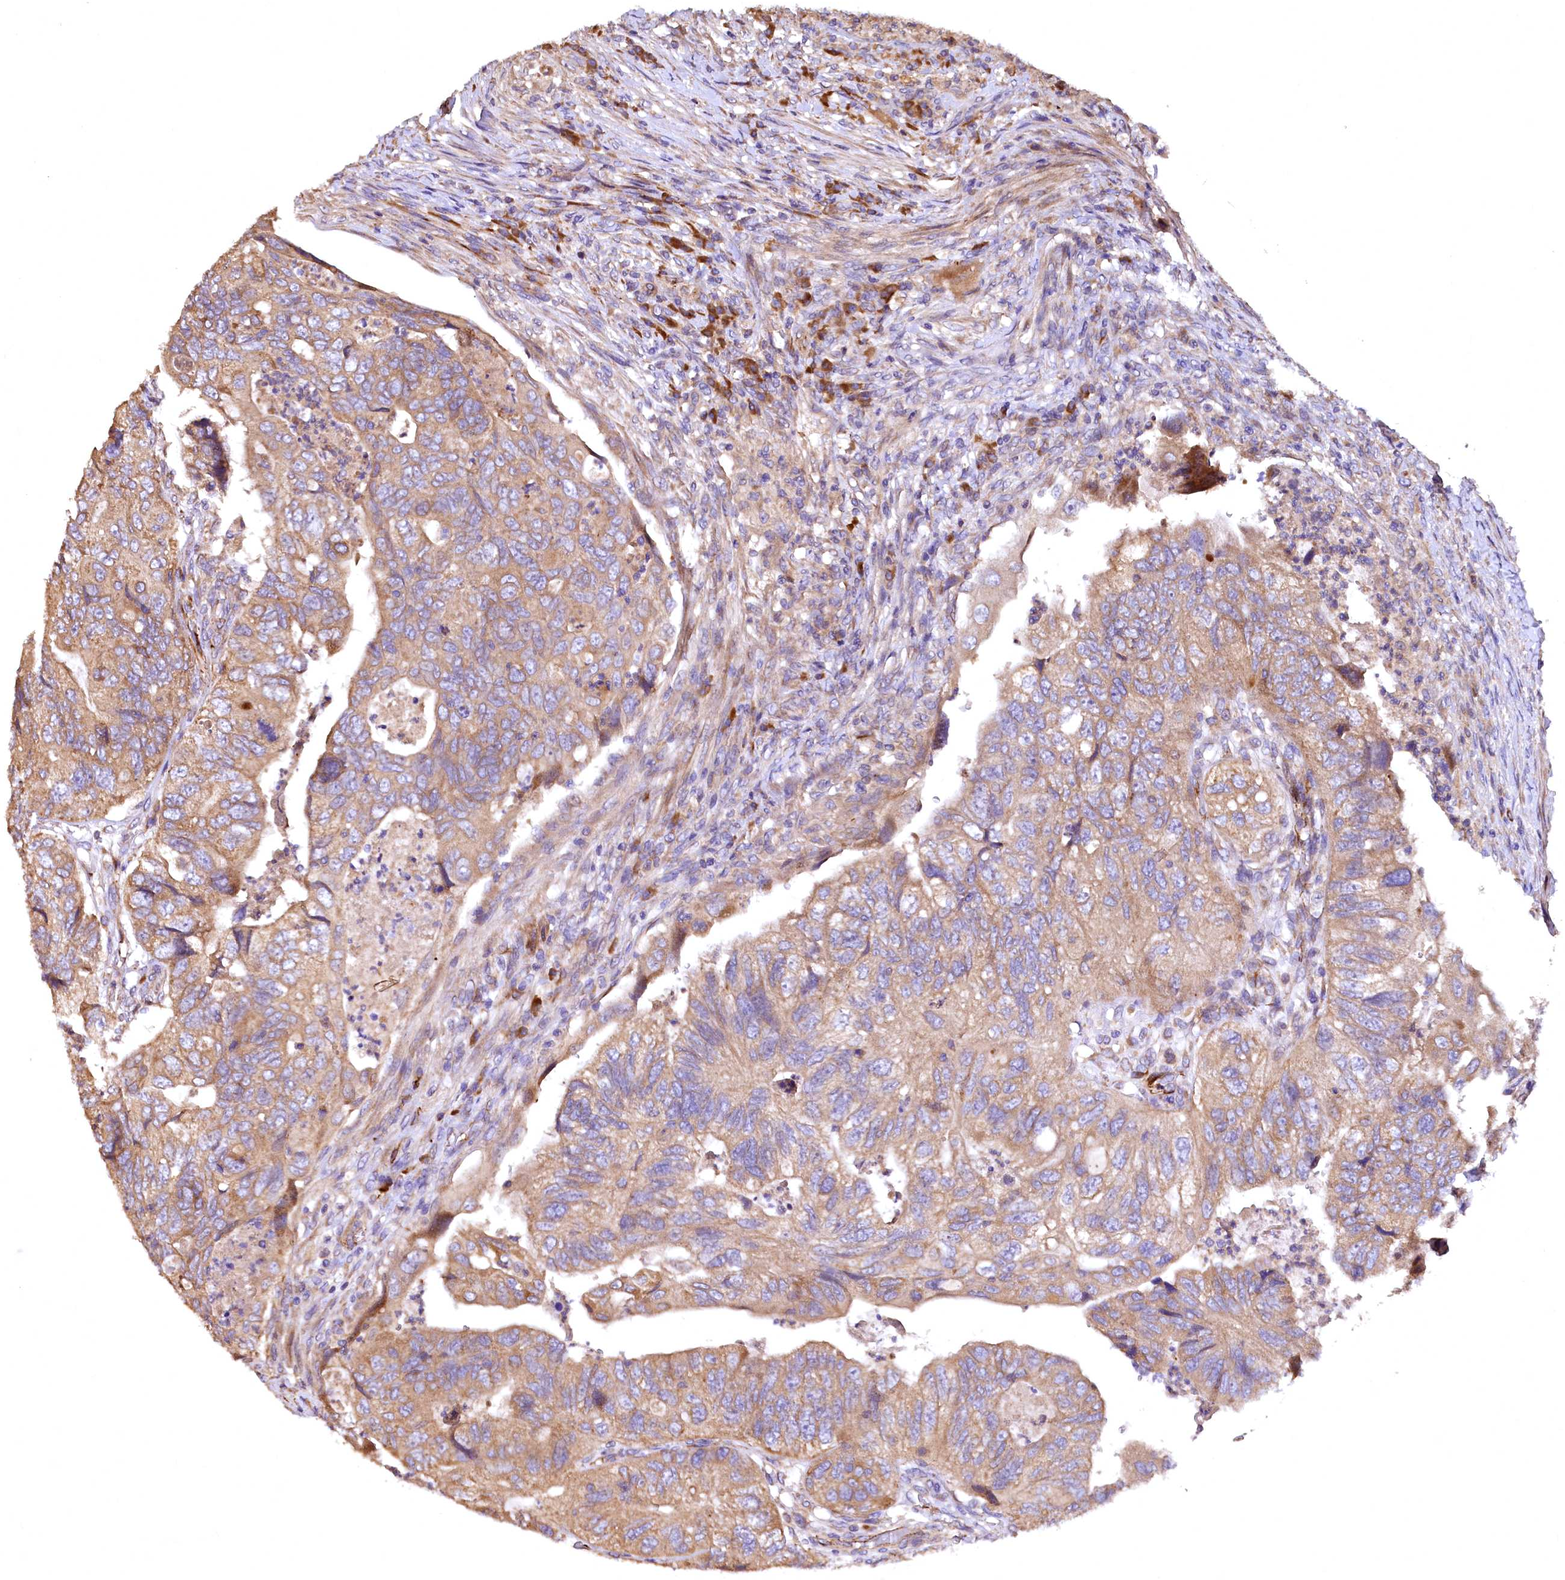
{"staining": {"intensity": "moderate", "quantity": ">75%", "location": "cytoplasmic/membranous"}, "tissue": "colorectal cancer", "cell_type": "Tumor cells", "image_type": "cancer", "snomed": [{"axis": "morphology", "description": "Adenocarcinoma, NOS"}, {"axis": "topography", "description": "Rectum"}], "caption": "Tumor cells display medium levels of moderate cytoplasmic/membranous expression in about >75% of cells in human colorectal cancer (adenocarcinoma).", "gene": "RASSF1", "patient": {"sex": "male", "age": 63}}